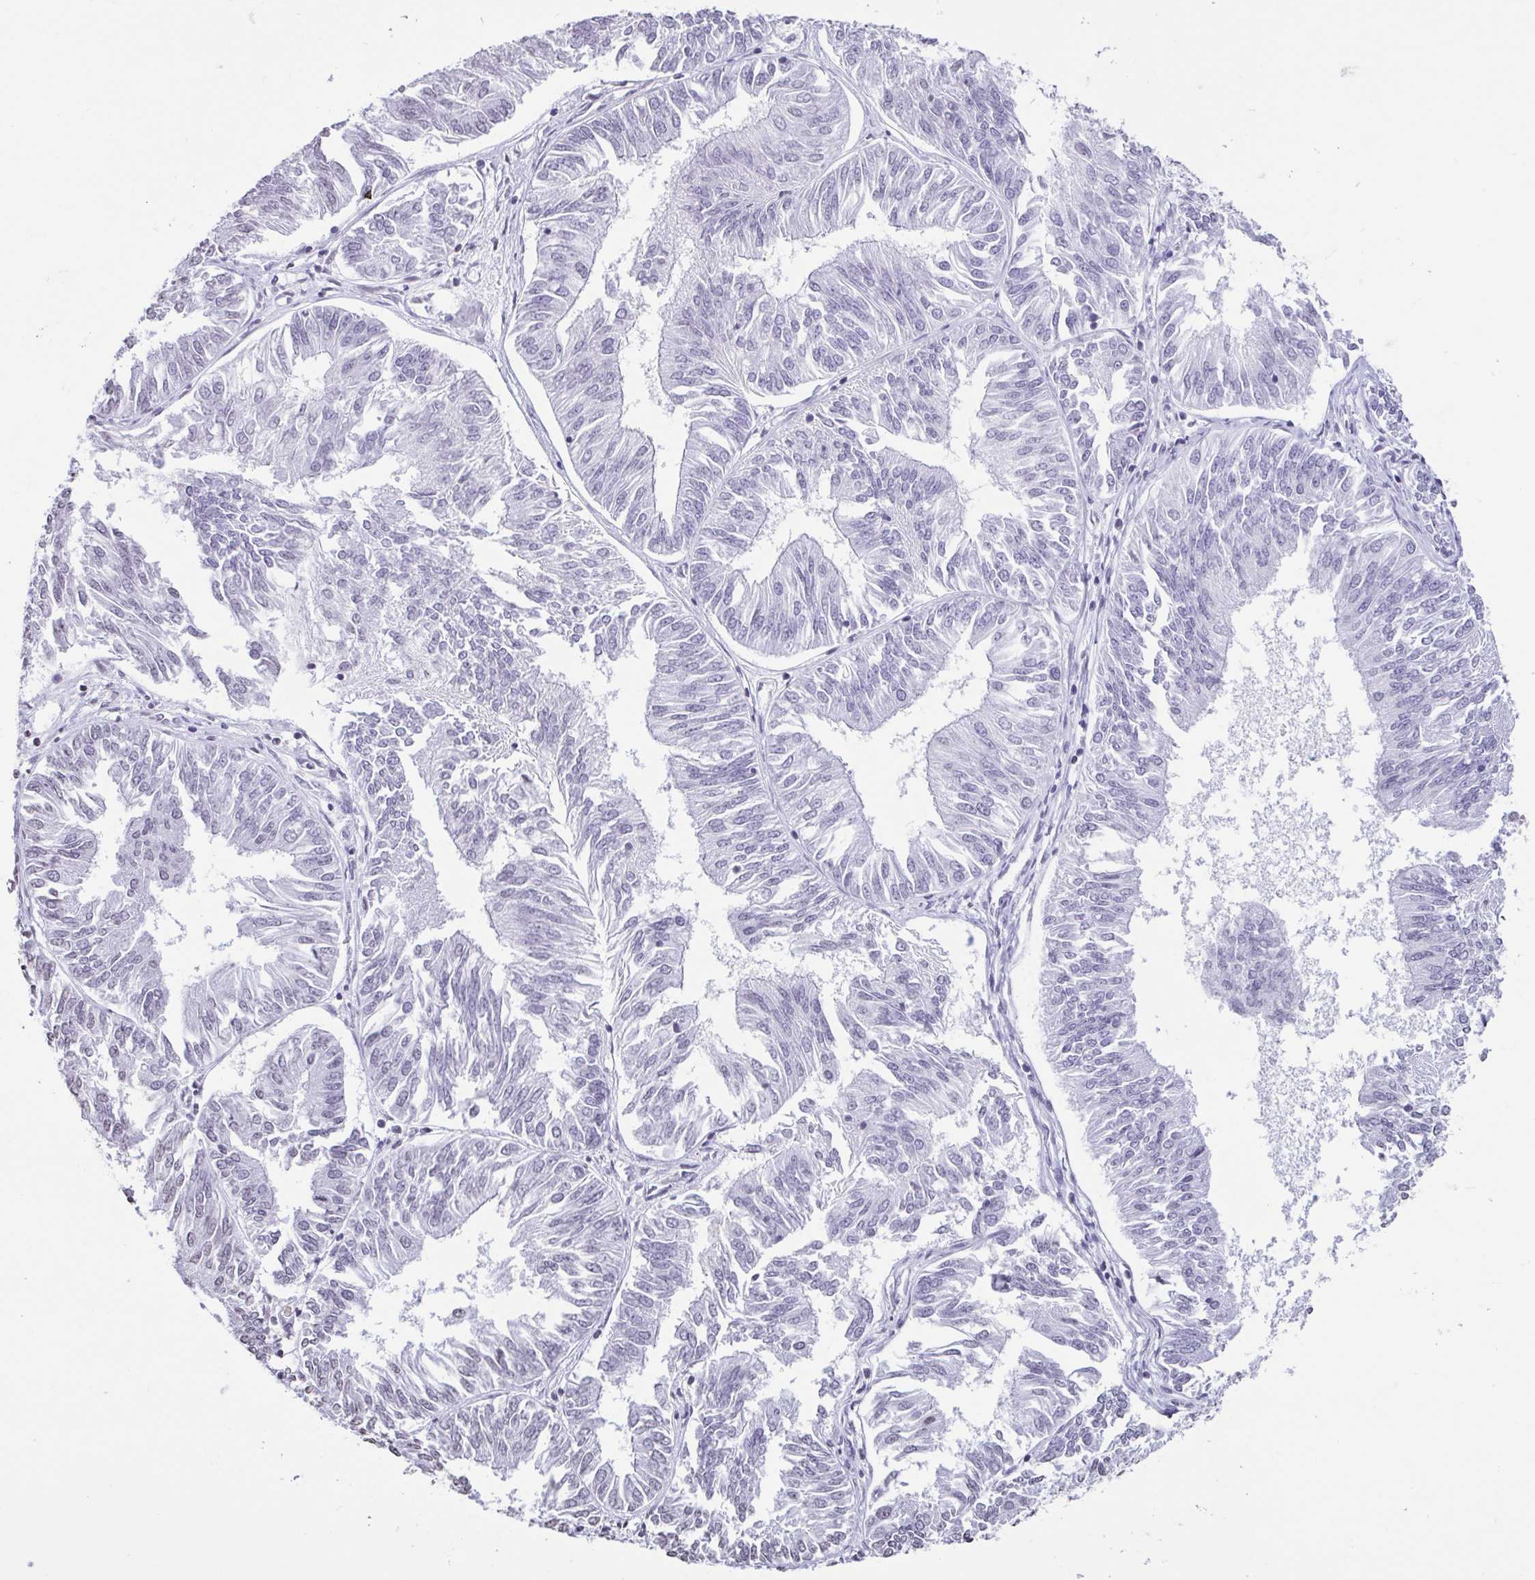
{"staining": {"intensity": "negative", "quantity": "none", "location": "none"}, "tissue": "endometrial cancer", "cell_type": "Tumor cells", "image_type": "cancer", "snomed": [{"axis": "morphology", "description": "Adenocarcinoma, NOS"}, {"axis": "topography", "description": "Endometrium"}], "caption": "Human adenocarcinoma (endometrial) stained for a protein using immunohistochemistry displays no expression in tumor cells.", "gene": "VCY1B", "patient": {"sex": "female", "age": 58}}